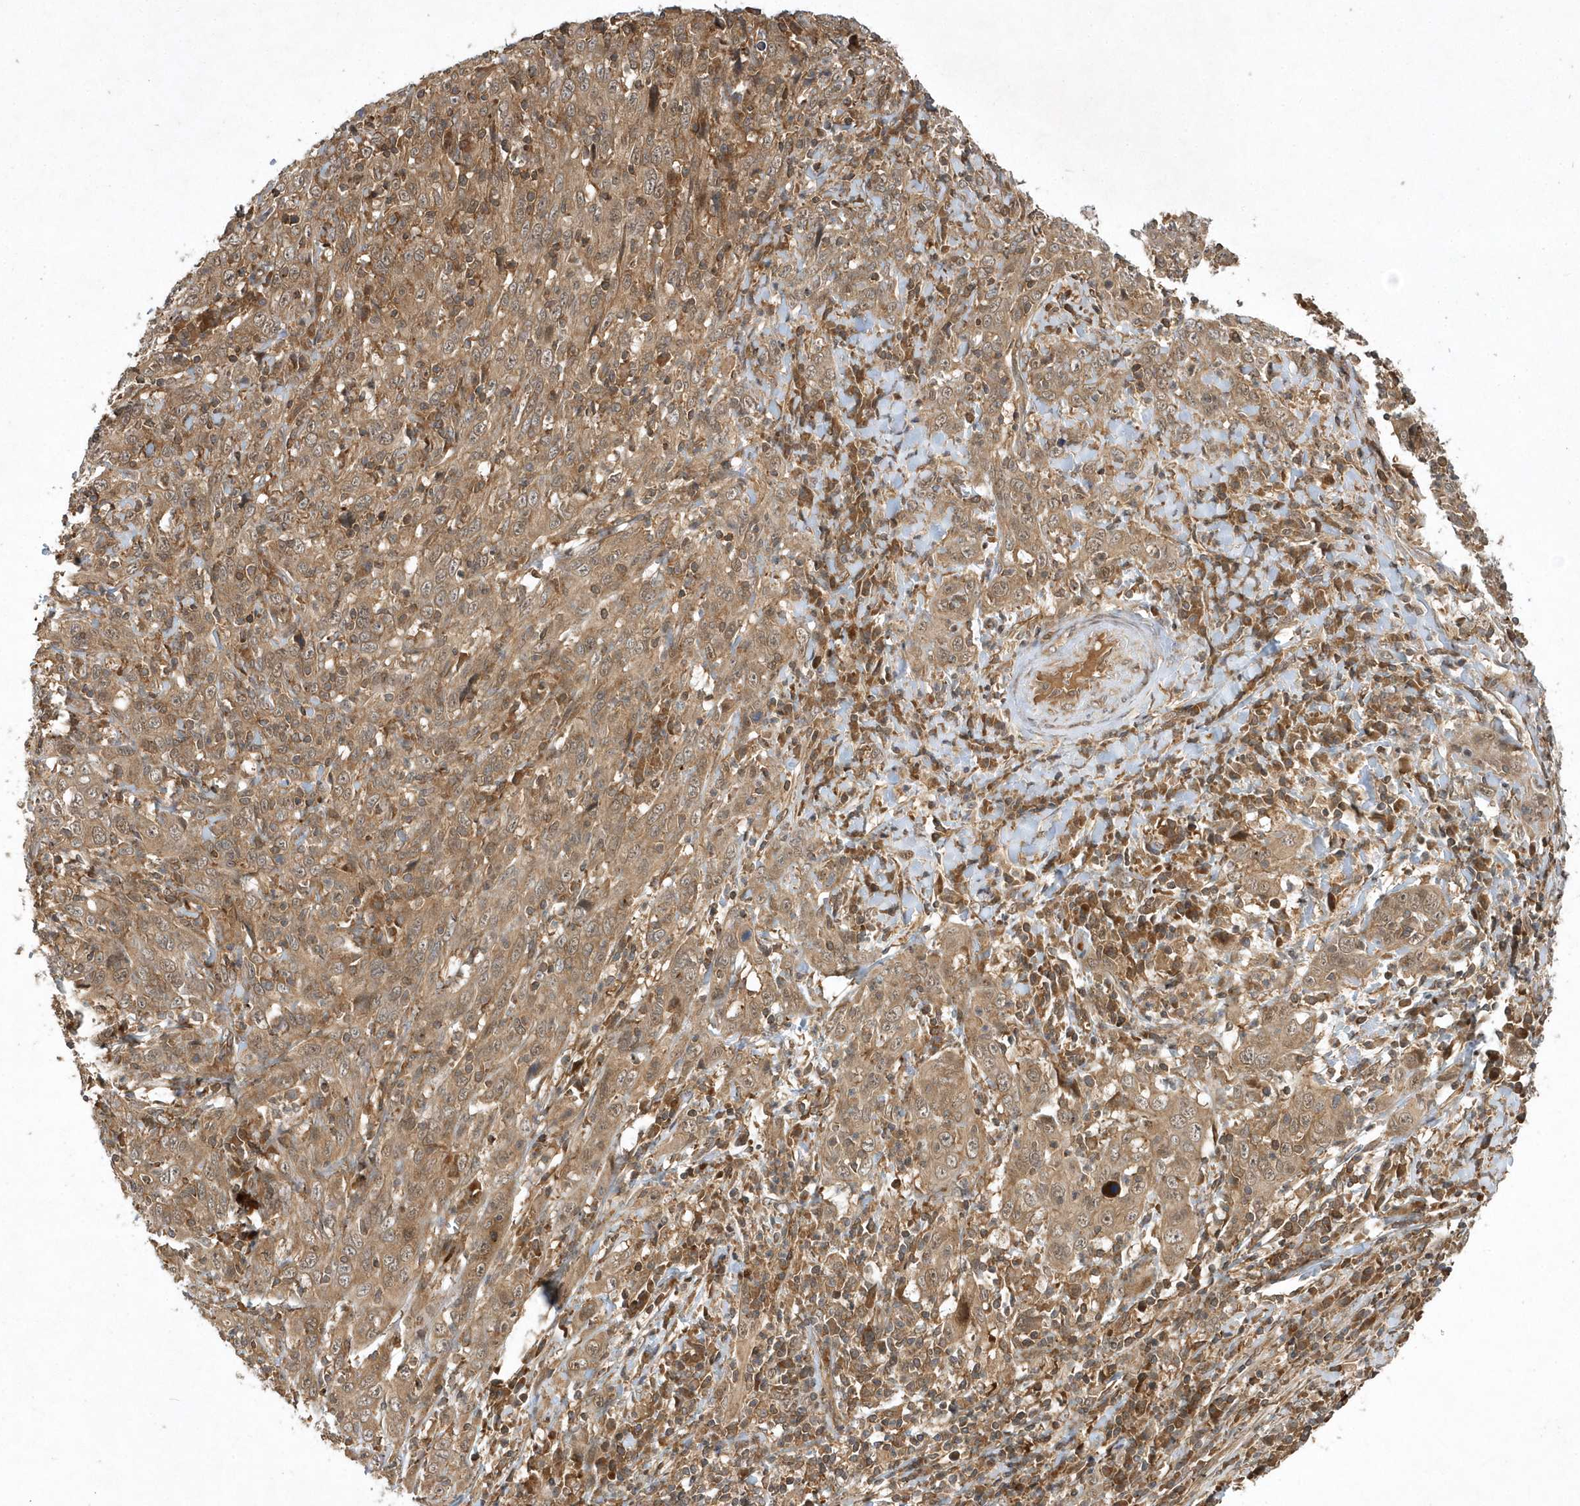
{"staining": {"intensity": "moderate", "quantity": ">75%", "location": "cytoplasmic/membranous"}, "tissue": "cervical cancer", "cell_type": "Tumor cells", "image_type": "cancer", "snomed": [{"axis": "morphology", "description": "Squamous cell carcinoma, NOS"}, {"axis": "topography", "description": "Cervix"}], "caption": "Tumor cells display moderate cytoplasmic/membranous expression in approximately >75% of cells in squamous cell carcinoma (cervical). (Stains: DAB in brown, nuclei in blue, Microscopy: brightfield microscopy at high magnification).", "gene": "GFM2", "patient": {"sex": "female", "age": 46}}